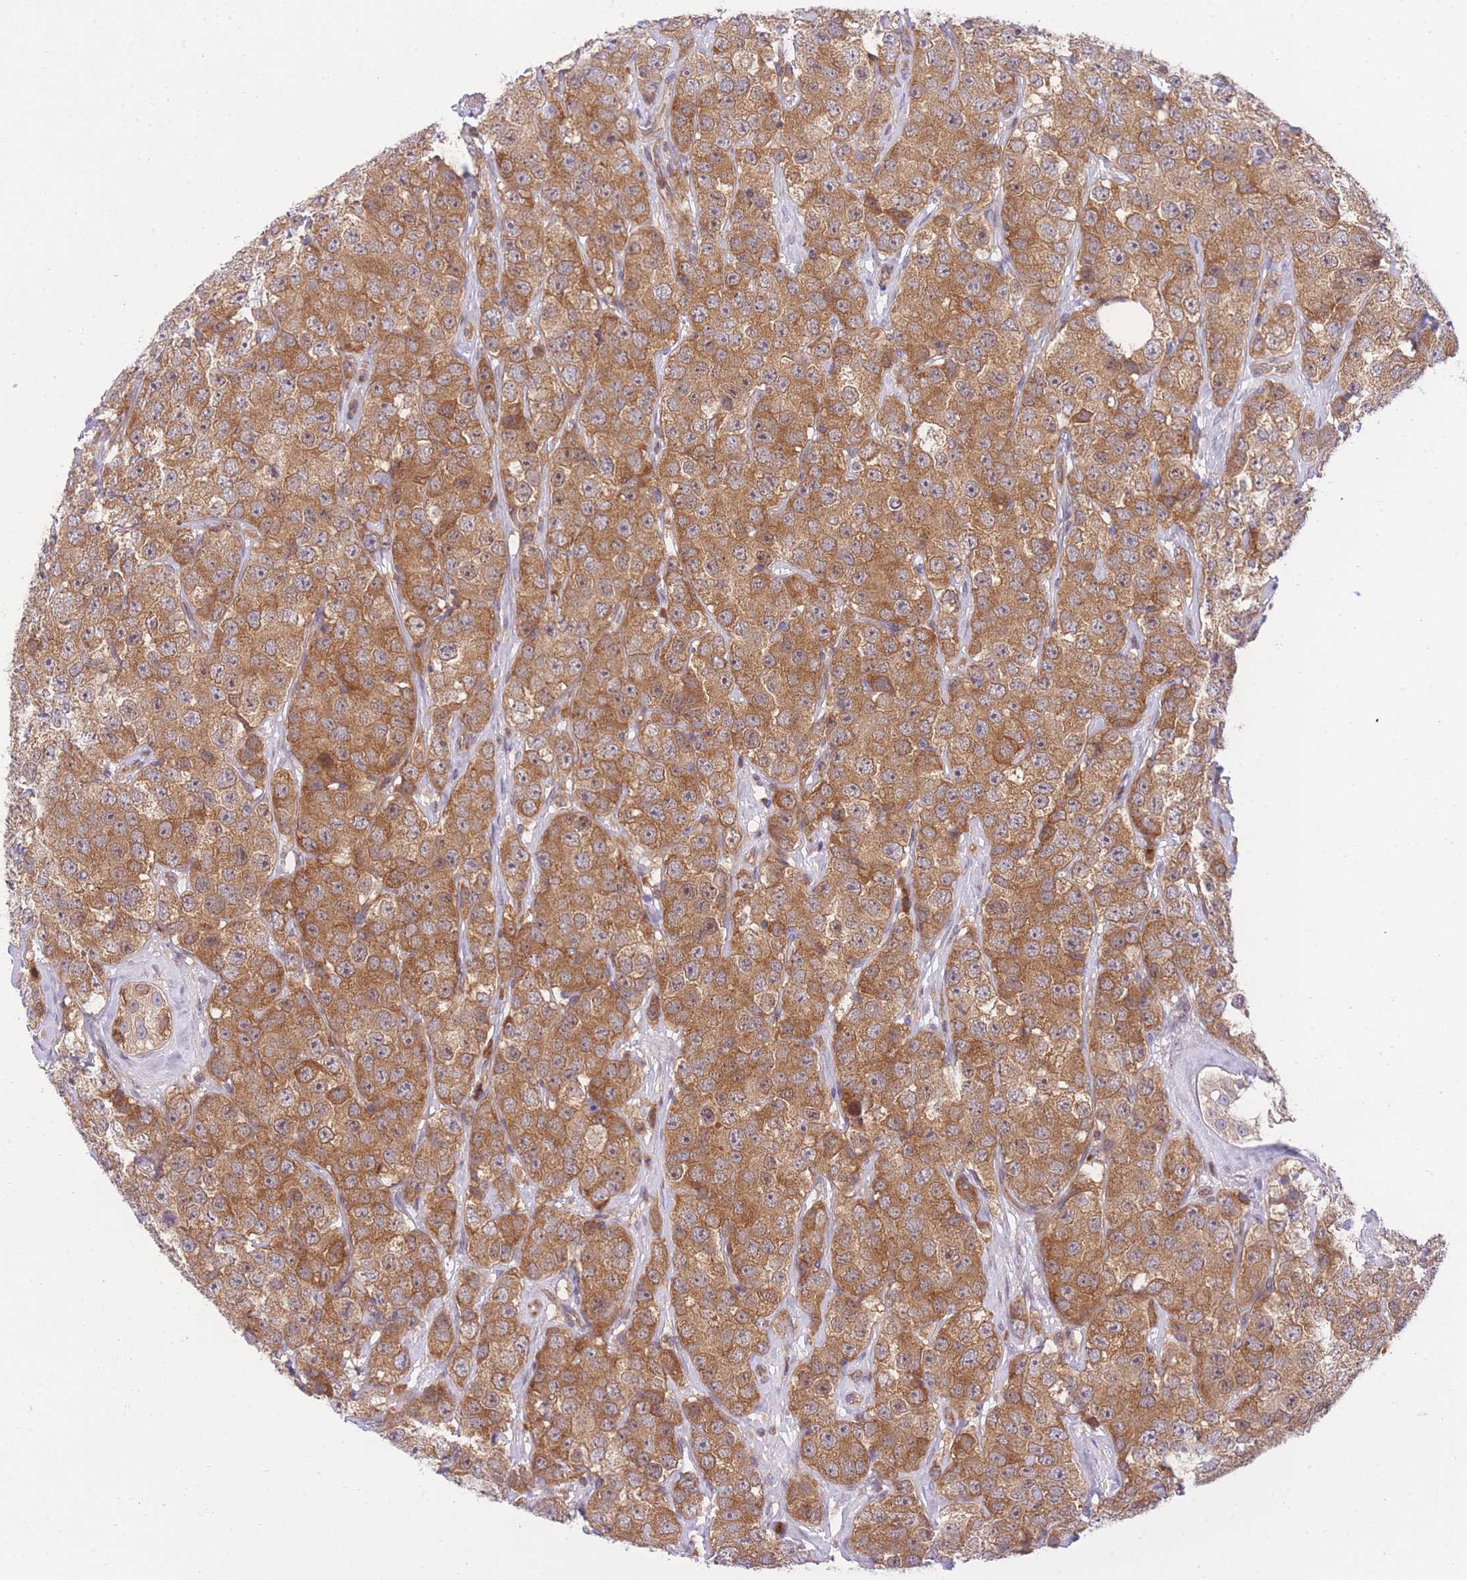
{"staining": {"intensity": "strong", "quantity": ">75%", "location": "cytoplasmic/membranous"}, "tissue": "testis cancer", "cell_type": "Tumor cells", "image_type": "cancer", "snomed": [{"axis": "morphology", "description": "Seminoma, NOS"}, {"axis": "topography", "description": "Testis"}], "caption": "Testis cancer (seminoma) stained with DAB IHC displays high levels of strong cytoplasmic/membranous positivity in about >75% of tumor cells. (Brightfield microscopy of DAB IHC at high magnification).", "gene": "EIF2B2", "patient": {"sex": "male", "age": 28}}